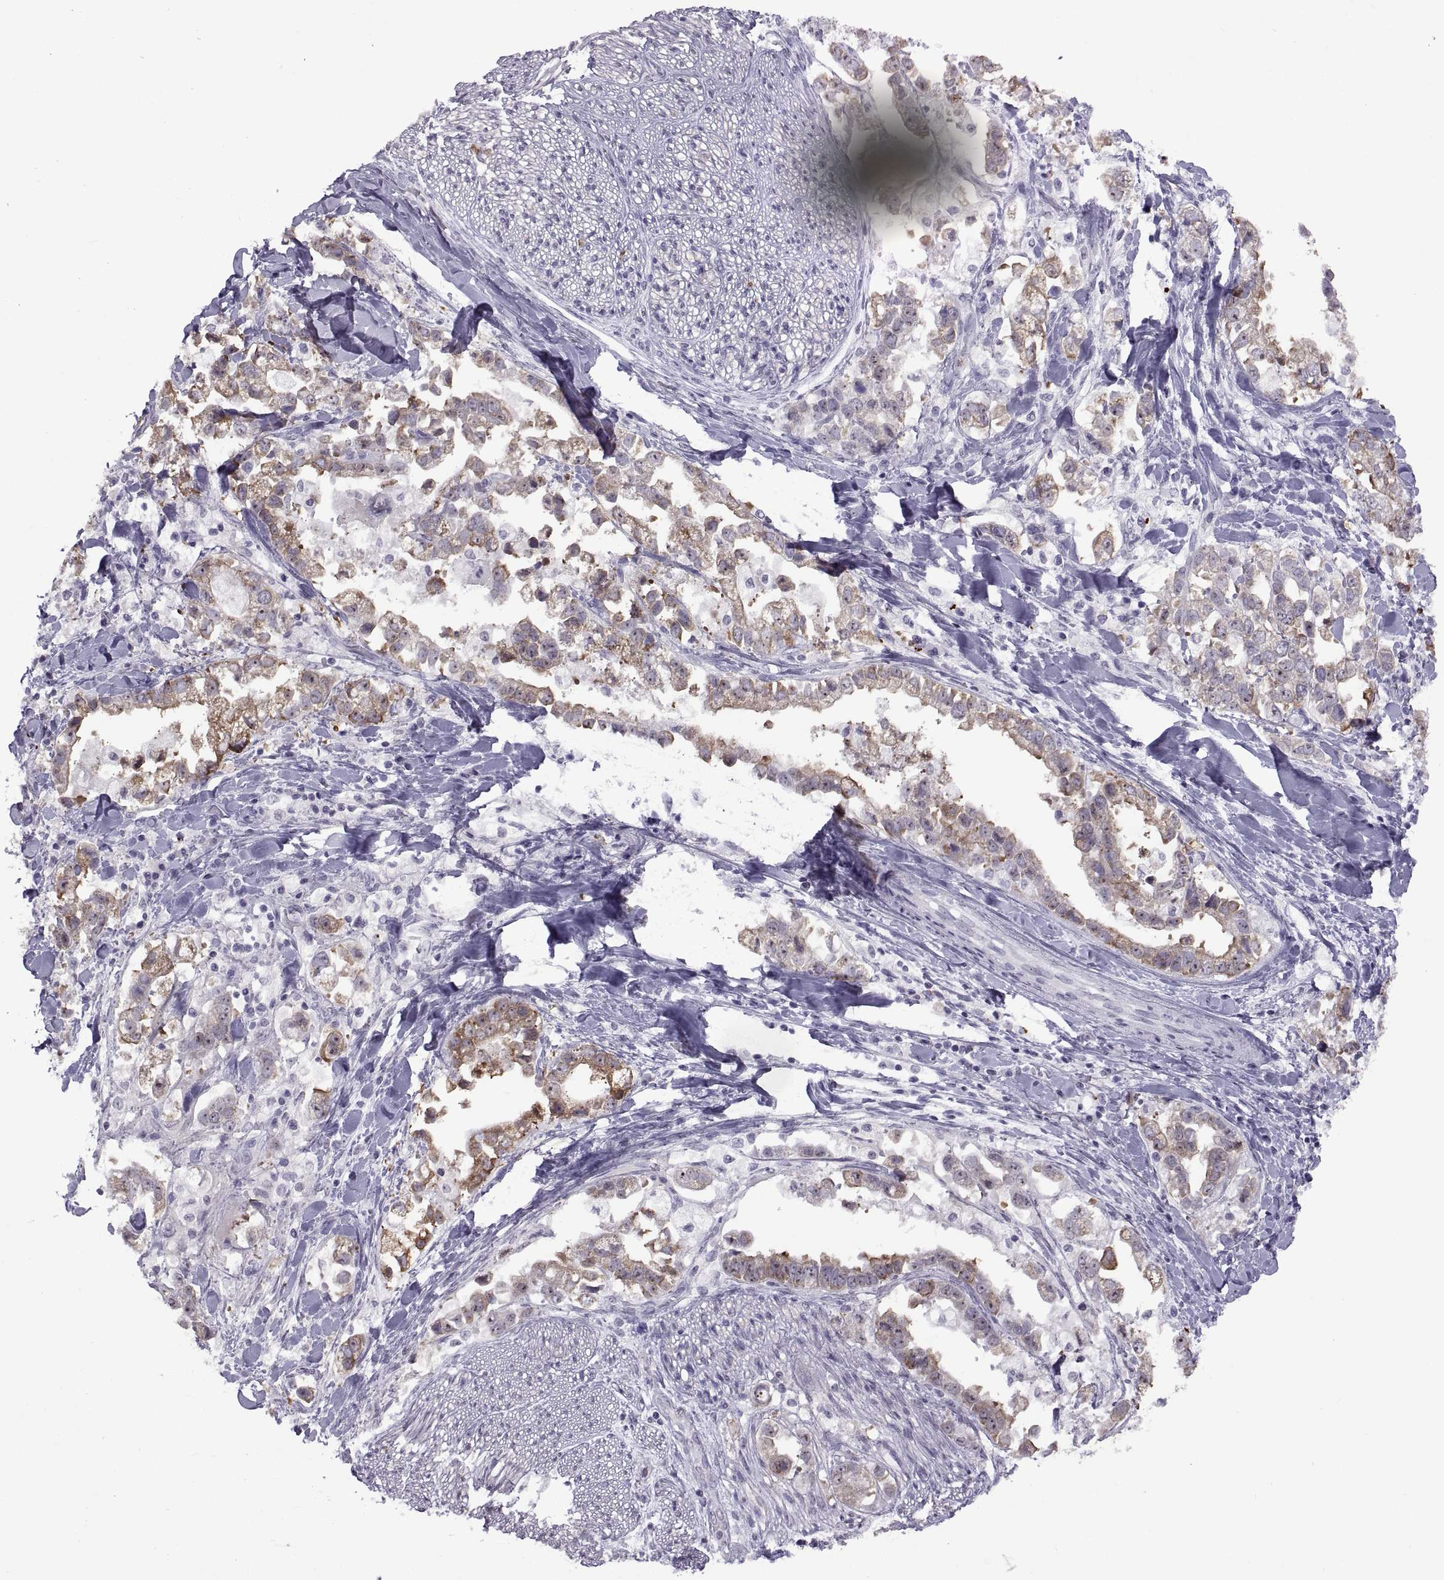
{"staining": {"intensity": "moderate", "quantity": "25%-75%", "location": "cytoplasmic/membranous"}, "tissue": "stomach cancer", "cell_type": "Tumor cells", "image_type": "cancer", "snomed": [{"axis": "morphology", "description": "Adenocarcinoma, NOS"}, {"axis": "topography", "description": "Stomach"}], "caption": "Adenocarcinoma (stomach) stained for a protein shows moderate cytoplasmic/membranous positivity in tumor cells. Nuclei are stained in blue.", "gene": "ASIC2", "patient": {"sex": "male", "age": 59}}